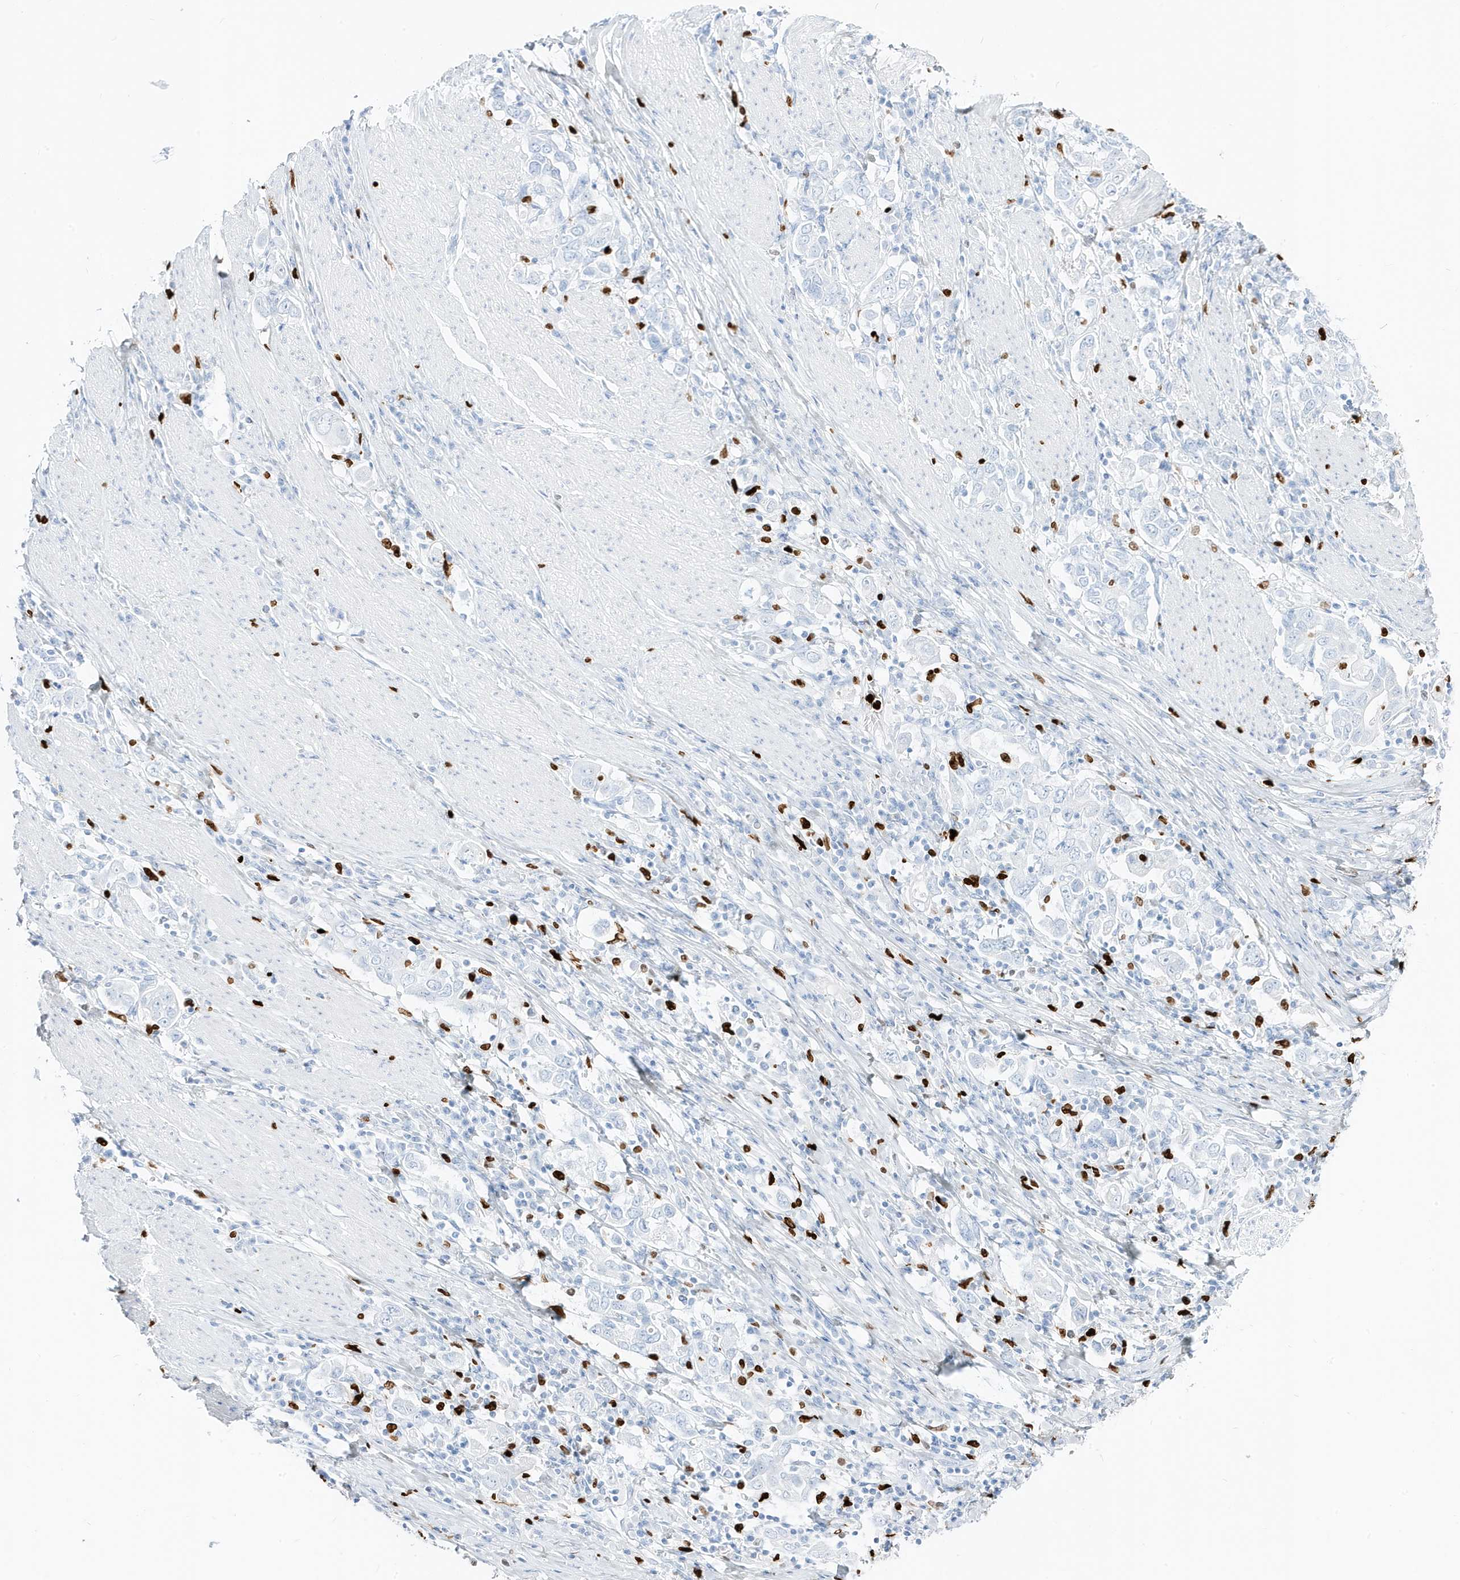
{"staining": {"intensity": "negative", "quantity": "none", "location": "none"}, "tissue": "stomach cancer", "cell_type": "Tumor cells", "image_type": "cancer", "snomed": [{"axis": "morphology", "description": "Adenocarcinoma, NOS"}, {"axis": "topography", "description": "Stomach, upper"}], "caption": "Immunohistochemical staining of stomach cancer (adenocarcinoma) exhibits no significant expression in tumor cells.", "gene": "MNDA", "patient": {"sex": "male", "age": 62}}